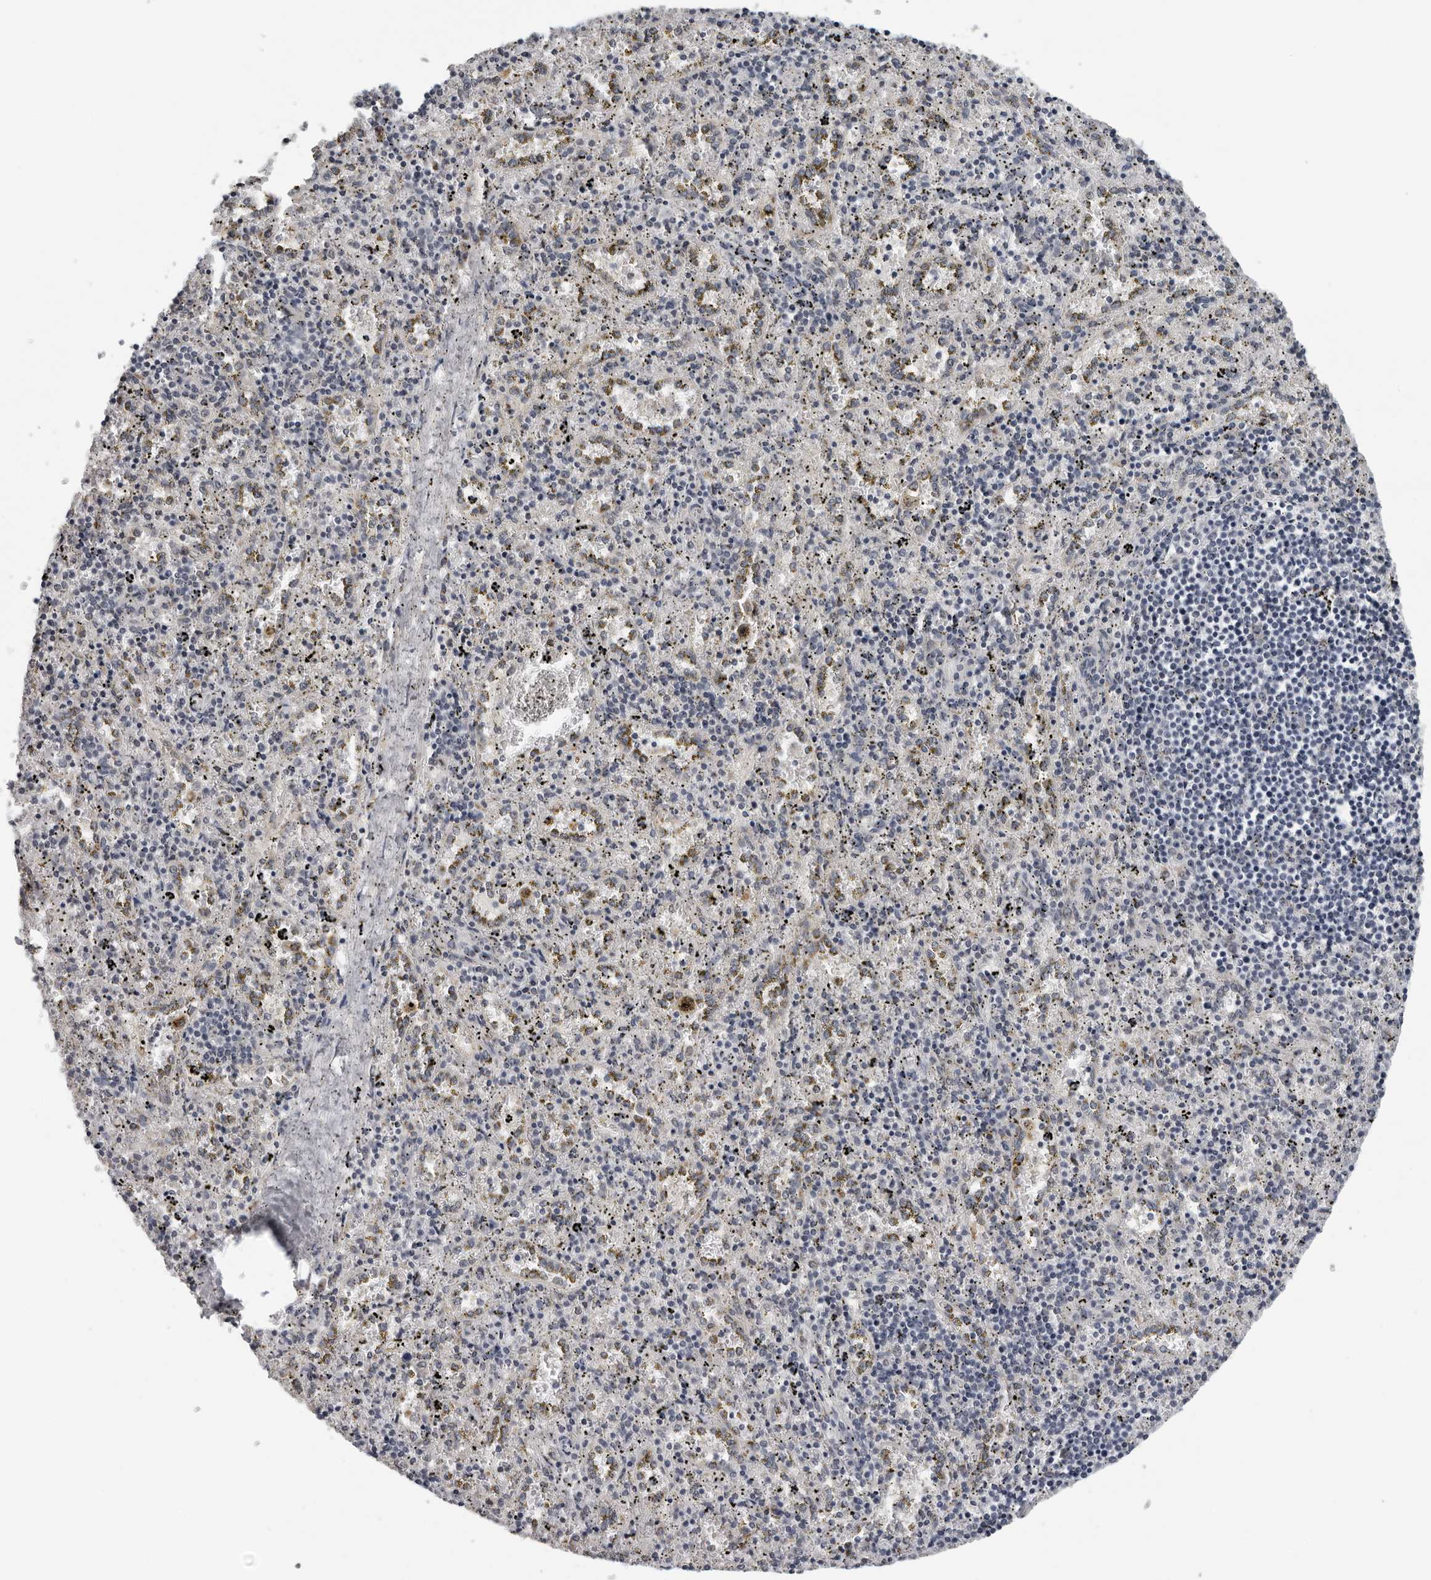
{"staining": {"intensity": "negative", "quantity": "none", "location": "none"}, "tissue": "spleen", "cell_type": "Cells in red pulp", "image_type": "normal", "snomed": [{"axis": "morphology", "description": "Normal tissue, NOS"}, {"axis": "topography", "description": "Spleen"}], "caption": "This is an immunohistochemistry image of unremarkable human spleen. There is no positivity in cells in red pulp.", "gene": "CPT2", "patient": {"sex": "male", "age": 11}}